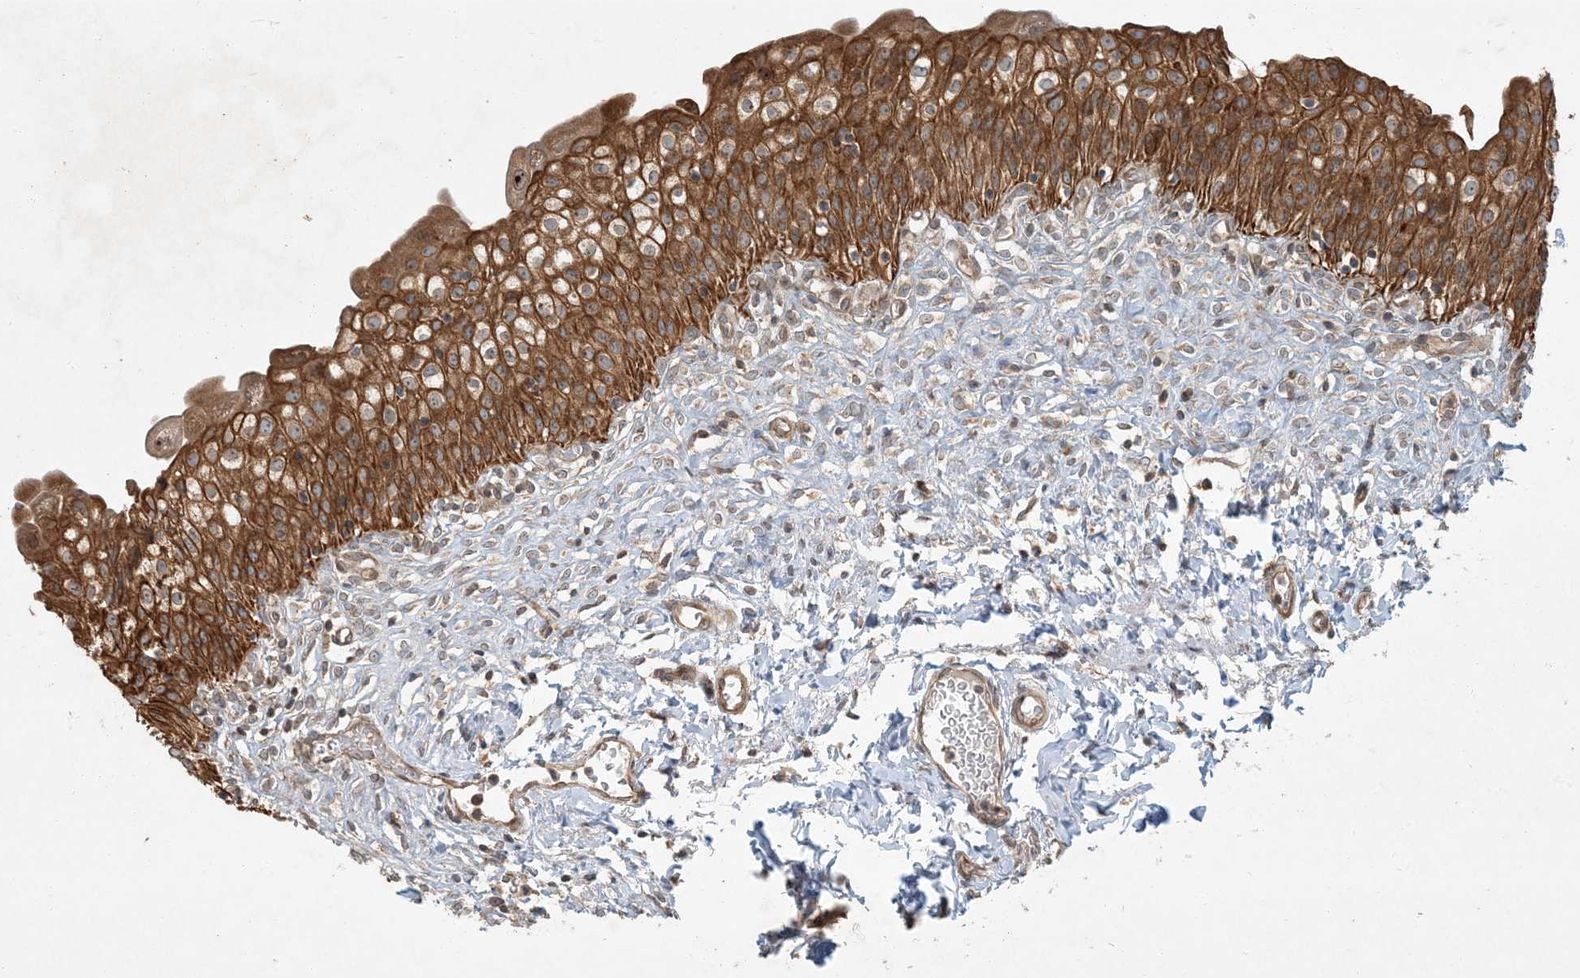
{"staining": {"intensity": "moderate", "quantity": ">75%", "location": "cytoplasmic/membranous"}, "tissue": "urinary bladder", "cell_type": "Urothelial cells", "image_type": "normal", "snomed": [{"axis": "morphology", "description": "Normal tissue, NOS"}, {"axis": "topography", "description": "Urinary bladder"}], "caption": "IHC photomicrograph of normal urinary bladder: urinary bladder stained using IHC shows medium levels of moderate protein expression localized specifically in the cytoplasmic/membranous of urothelial cells, appearing as a cytoplasmic/membranous brown color.", "gene": "COMMD8", "patient": {"sex": "male", "age": 55}}